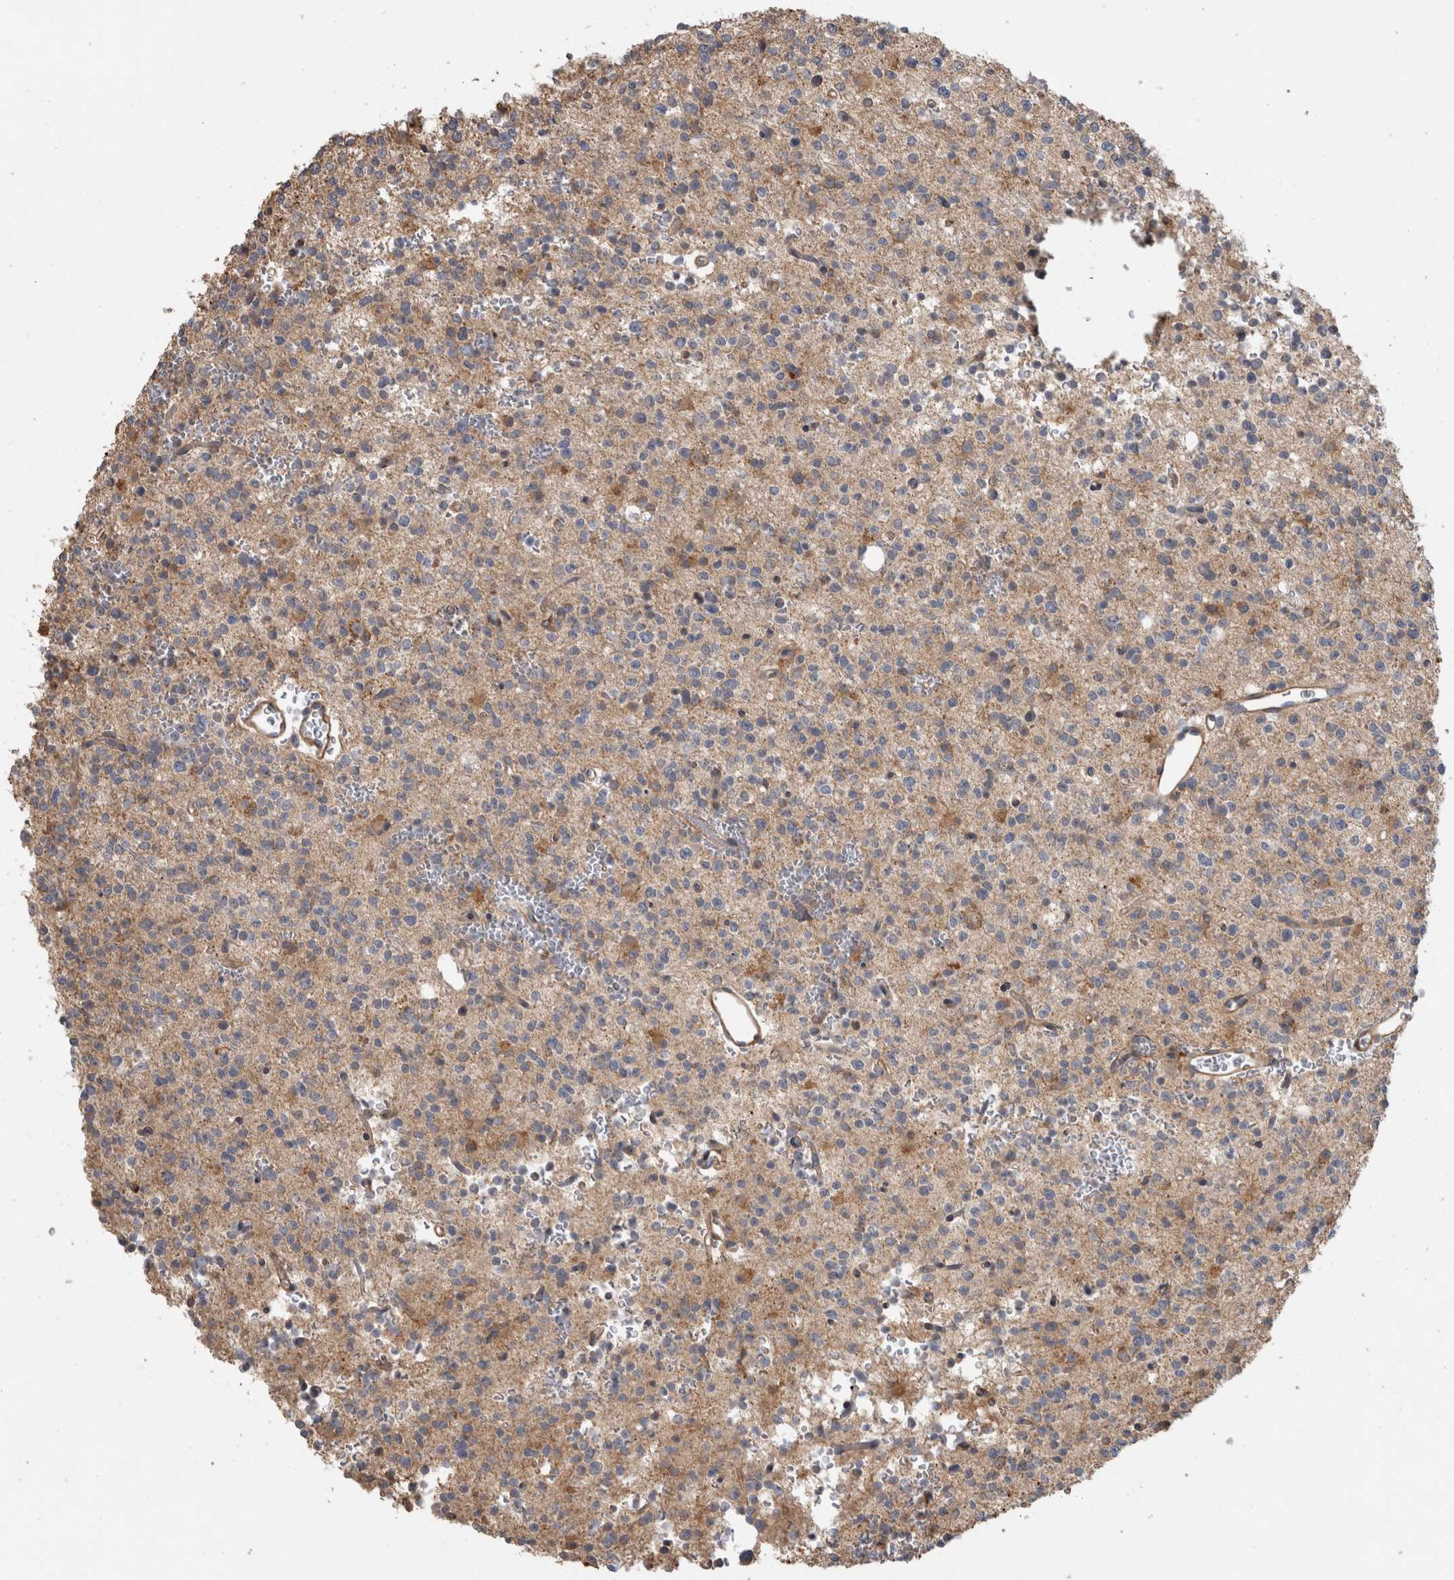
{"staining": {"intensity": "weak", "quantity": "25%-75%", "location": "cytoplasmic/membranous"}, "tissue": "glioma", "cell_type": "Tumor cells", "image_type": "cancer", "snomed": [{"axis": "morphology", "description": "Glioma, malignant, High grade"}, {"axis": "topography", "description": "Brain"}], "caption": "Approximately 25%-75% of tumor cells in human malignant glioma (high-grade) reveal weak cytoplasmic/membranous protein positivity as visualized by brown immunohistochemical staining.", "gene": "TARBP1", "patient": {"sex": "female", "age": 62}}